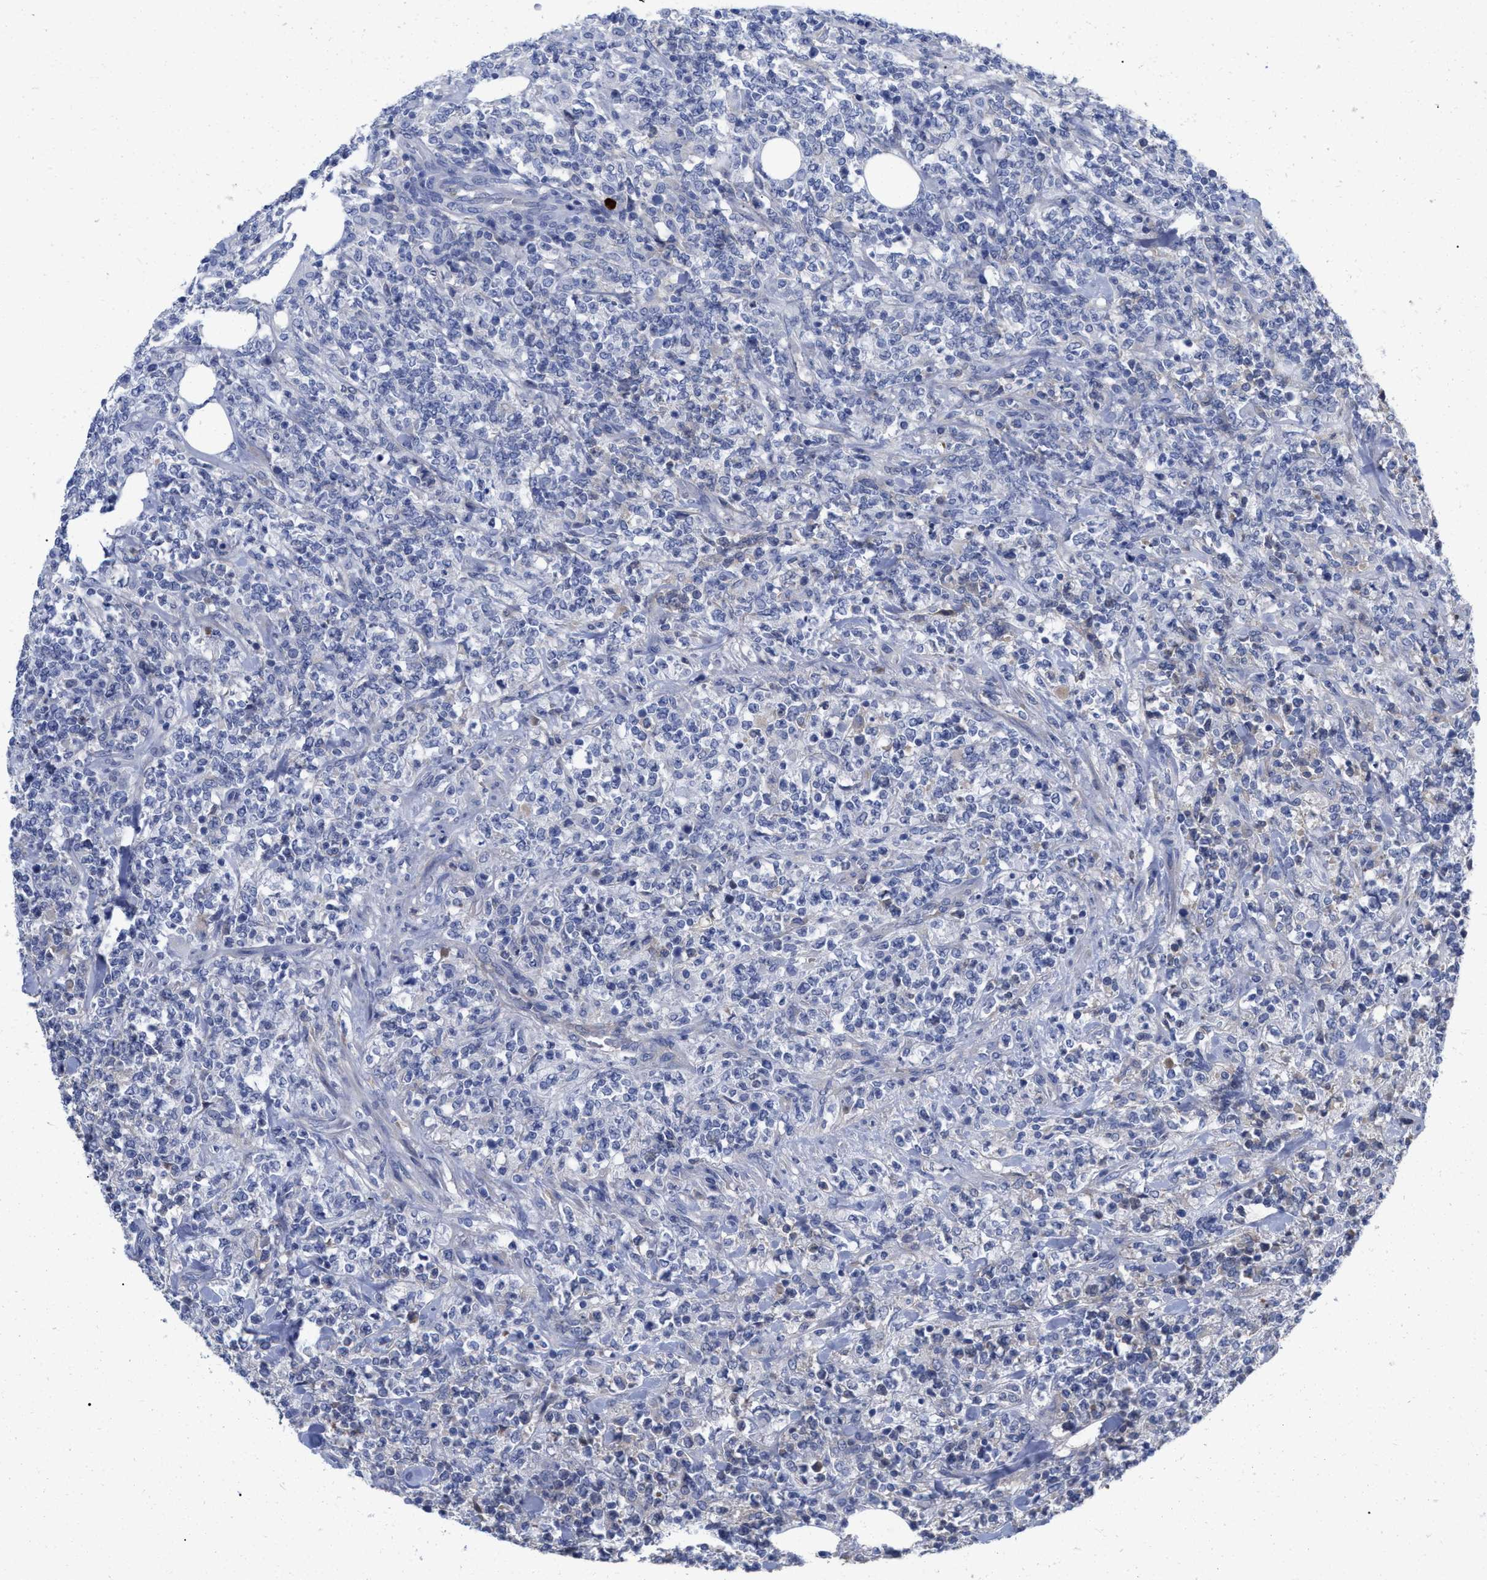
{"staining": {"intensity": "negative", "quantity": "none", "location": "none"}, "tissue": "lymphoma", "cell_type": "Tumor cells", "image_type": "cancer", "snomed": [{"axis": "morphology", "description": "Malignant lymphoma, non-Hodgkin's type, High grade"}, {"axis": "topography", "description": "Soft tissue"}], "caption": "Immunohistochemistry (IHC) photomicrograph of malignant lymphoma, non-Hodgkin's type (high-grade) stained for a protein (brown), which exhibits no positivity in tumor cells.", "gene": "IGHV5-51", "patient": {"sex": "male", "age": 18}}